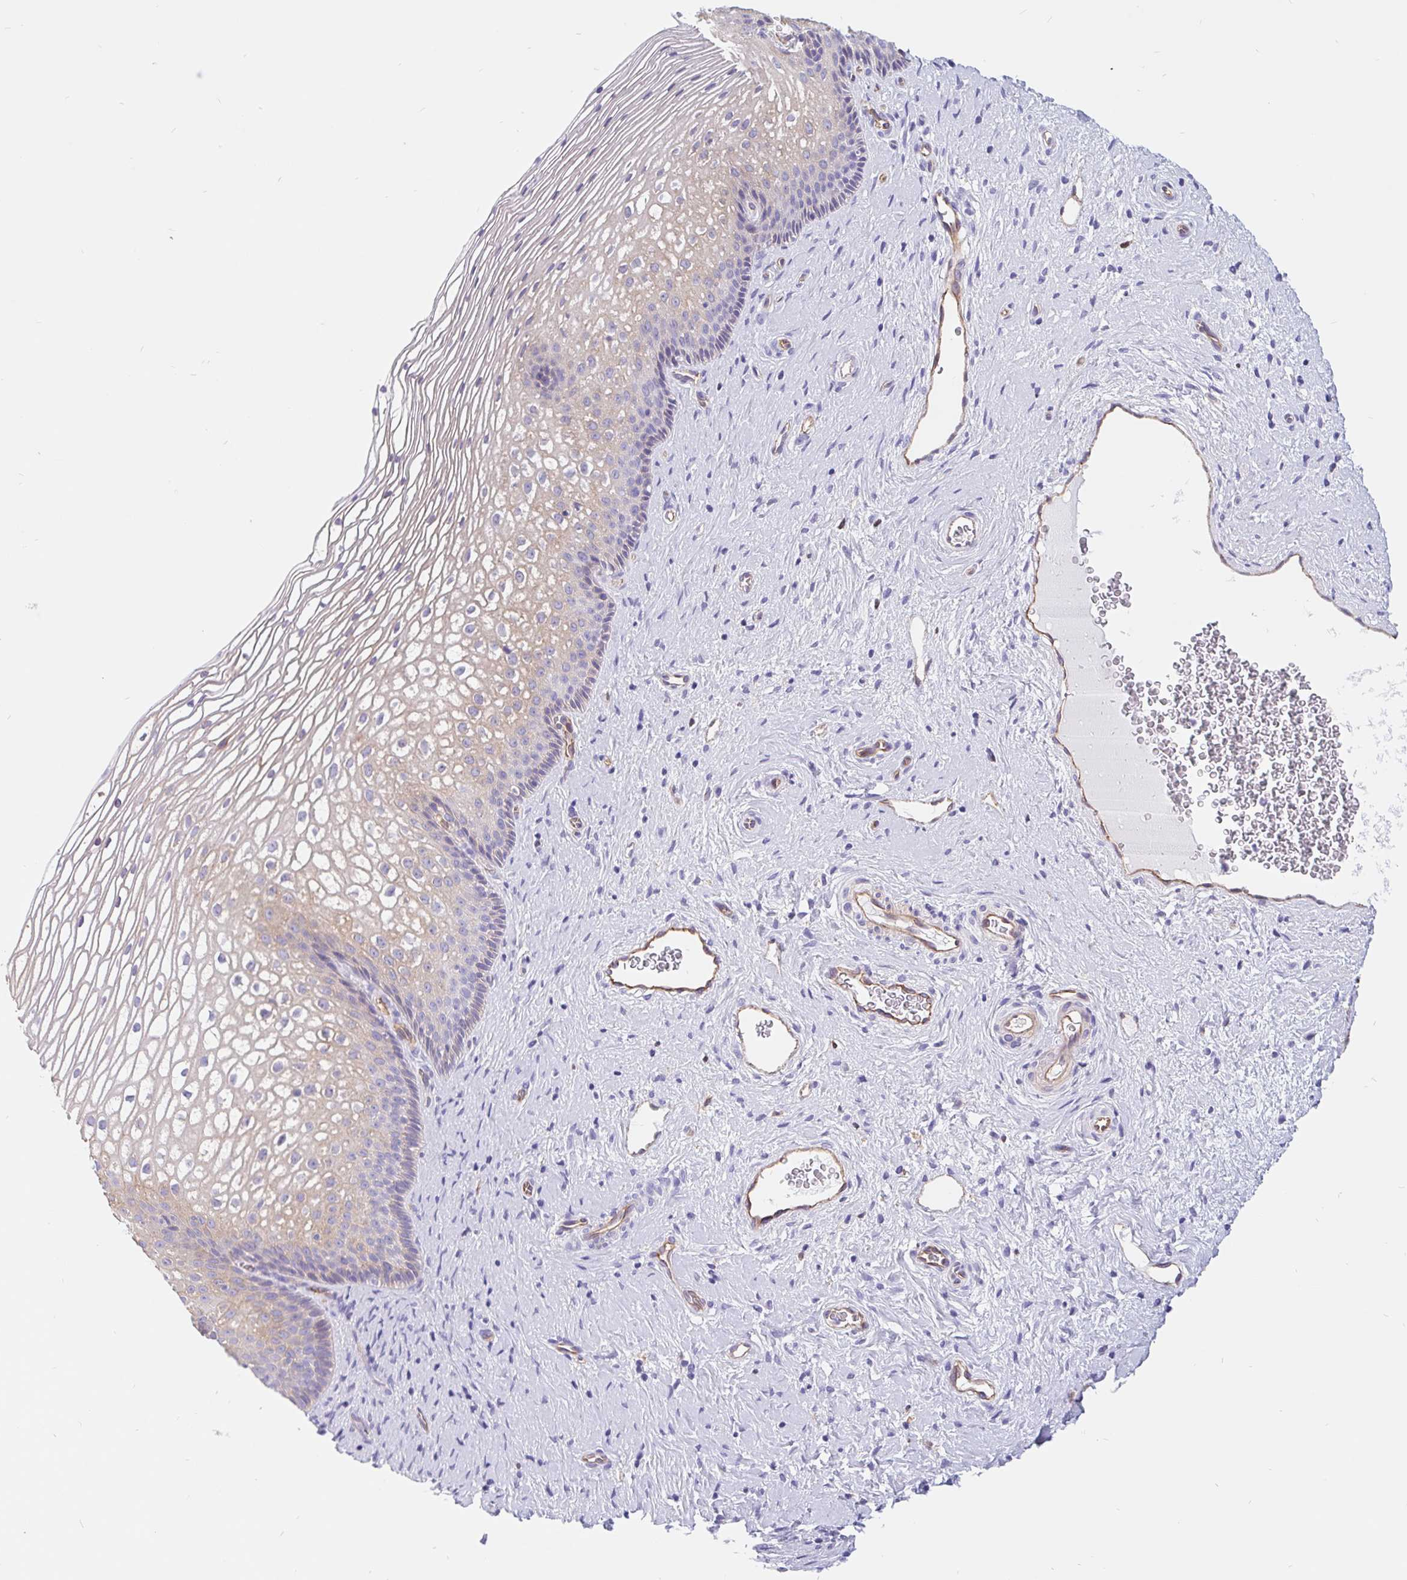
{"staining": {"intensity": "weak", "quantity": "<25%", "location": "cytoplasmic/membranous"}, "tissue": "cervix", "cell_type": "Glandular cells", "image_type": "normal", "snomed": [{"axis": "morphology", "description": "Normal tissue, NOS"}, {"axis": "topography", "description": "Cervix"}], "caption": "Immunohistochemical staining of benign cervix exhibits no significant positivity in glandular cells.", "gene": "LIMCH1", "patient": {"sex": "female", "age": 34}}